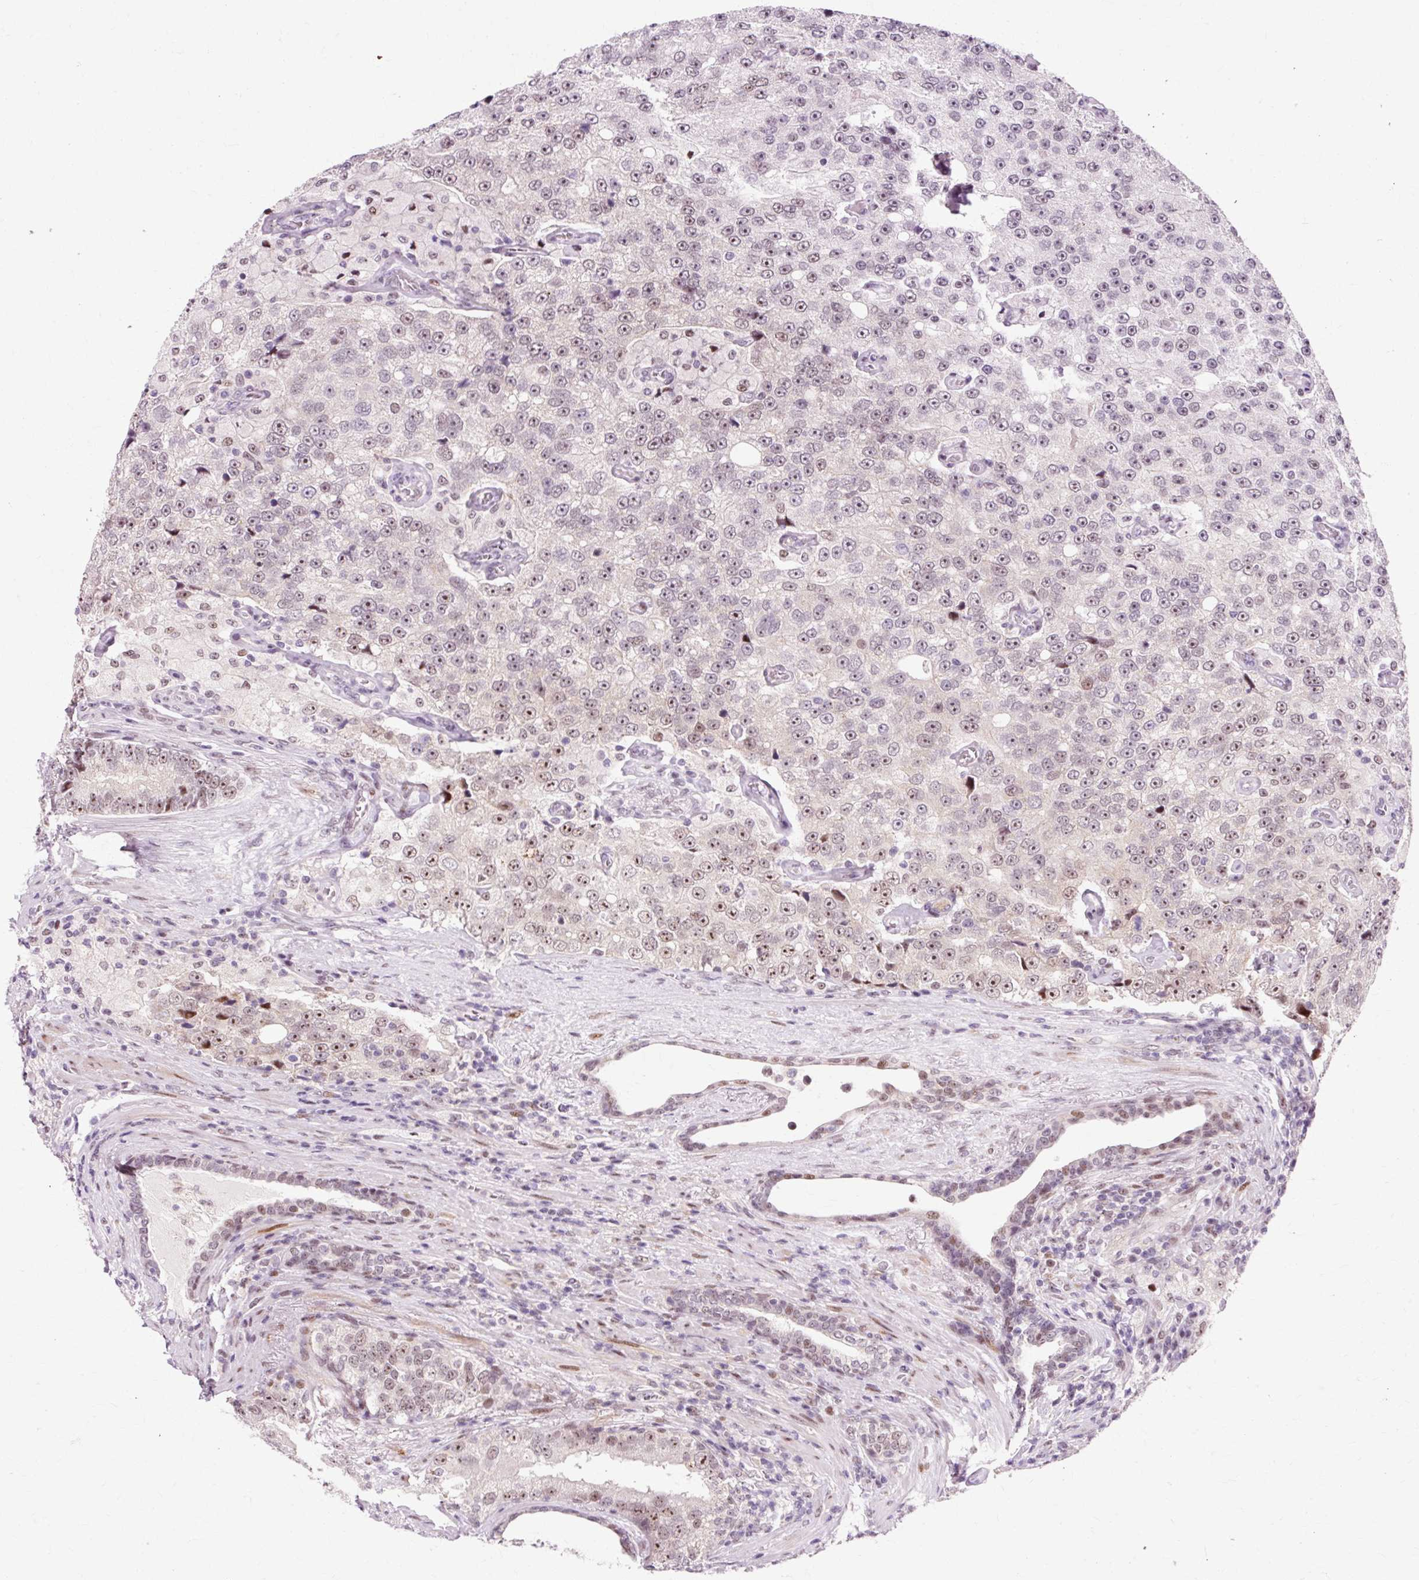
{"staining": {"intensity": "weak", "quantity": "25%-75%", "location": "nuclear"}, "tissue": "prostate cancer", "cell_type": "Tumor cells", "image_type": "cancer", "snomed": [{"axis": "morphology", "description": "Adenocarcinoma, High grade"}, {"axis": "topography", "description": "Prostate"}], "caption": "This photomicrograph displays IHC staining of human adenocarcinoma (high-grade) (prostate), with low weak nuclear staining in about 25%-75% of tumor cells.", "gene": "MACROD2", "patient": {"sex": "male", "age": 70}}